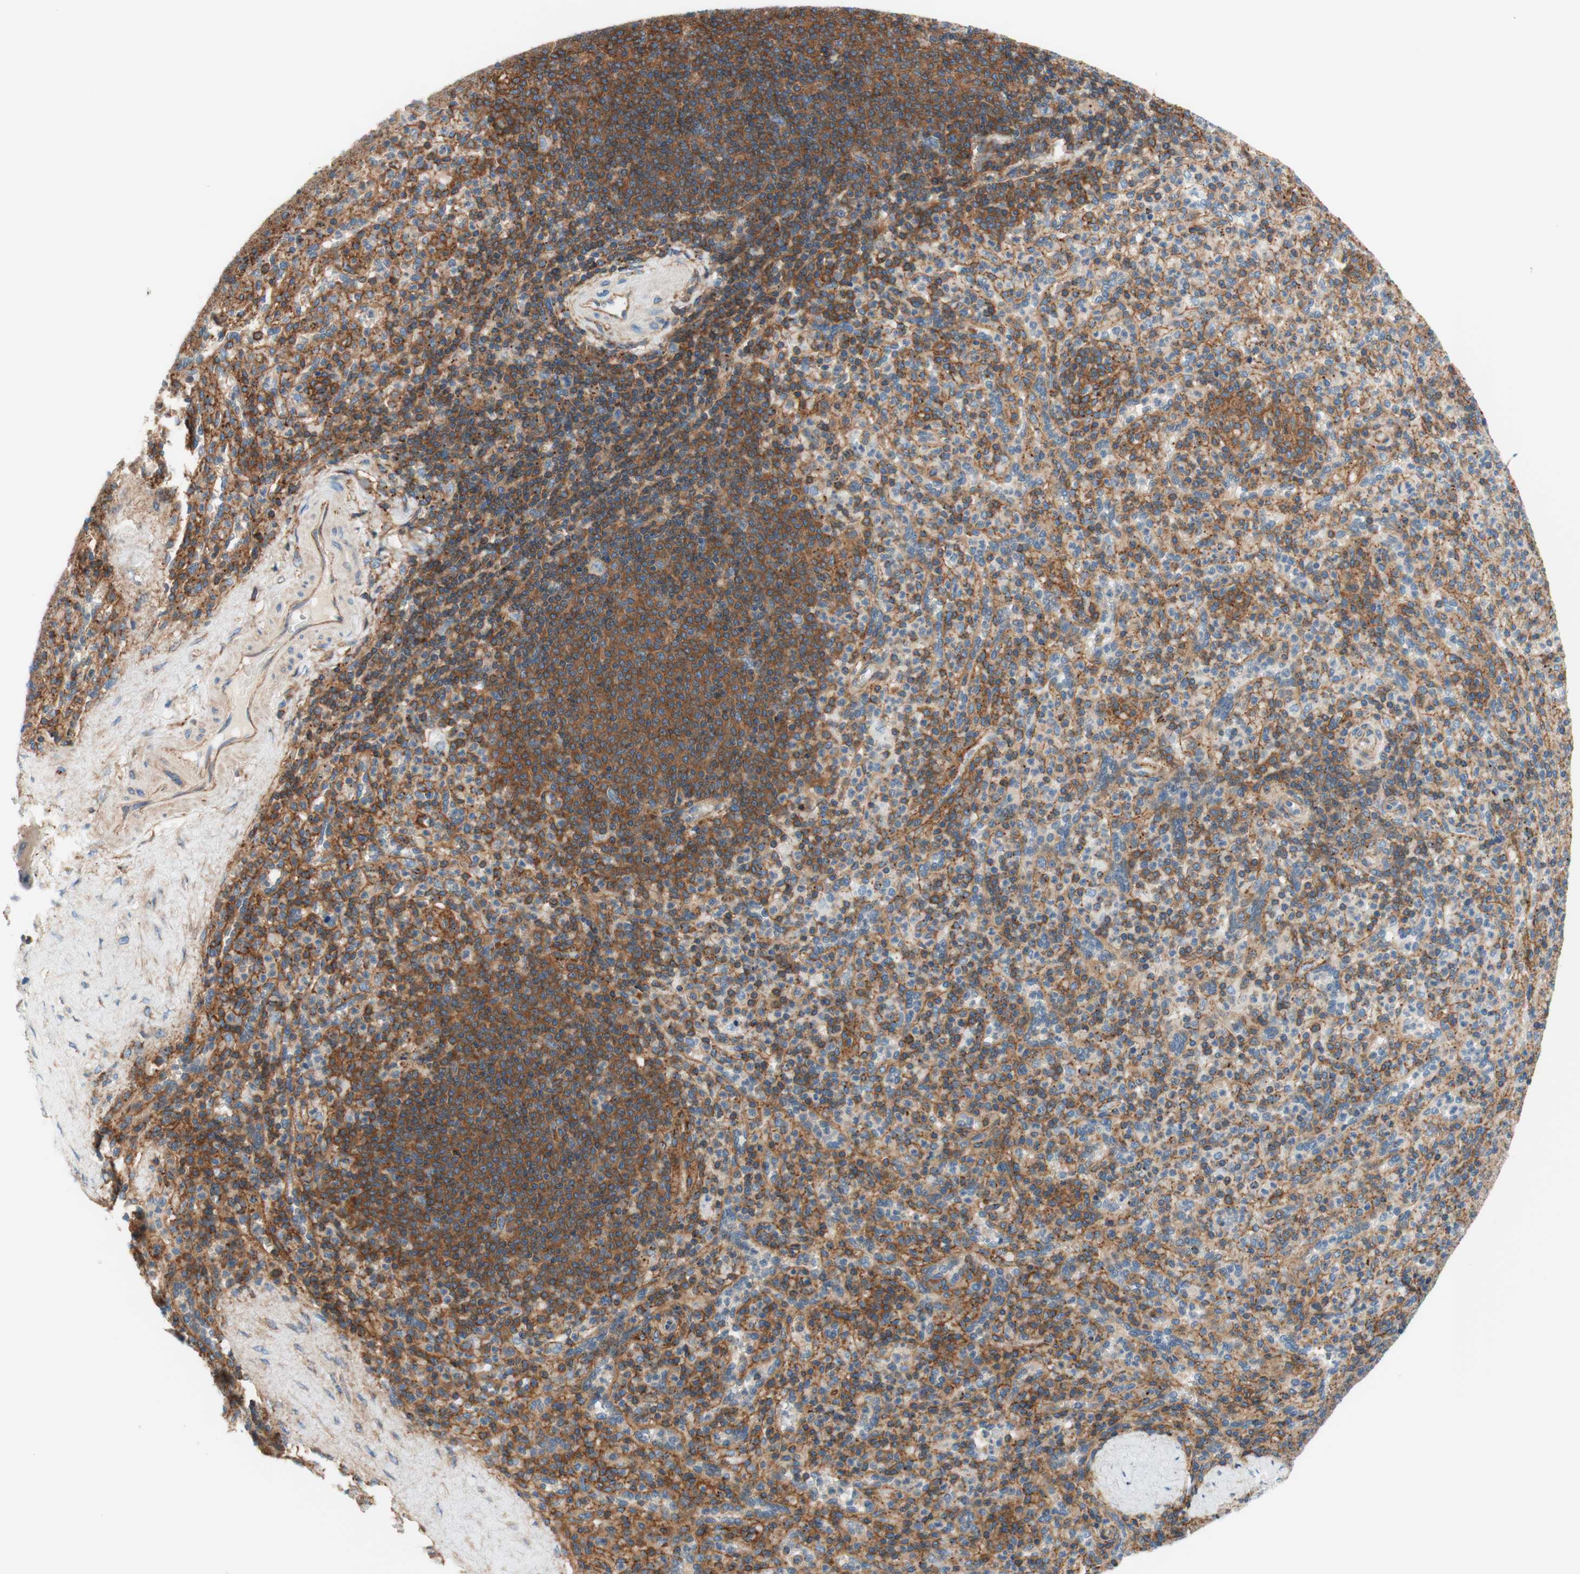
{"staining": {"intensity": "moderate", "quantity": "<25%", "location": "cytoplasmic/membranous"}, "tissue": "spleen", "cell_type": "Cells in red pulp", "image_type": "normal", "snomed": [{"axis": "morphology", "description": "Normal tissue, NOS"}, {"axis": "topography", "description": "Spleen"}], "caption": "Cells in red pulp display moderate cytoplasmic/membranous expression in about <25% of cells in unremarkable spleen.", "gene": "VPS26A", "patient": {"sex": "male", "age": 36}}